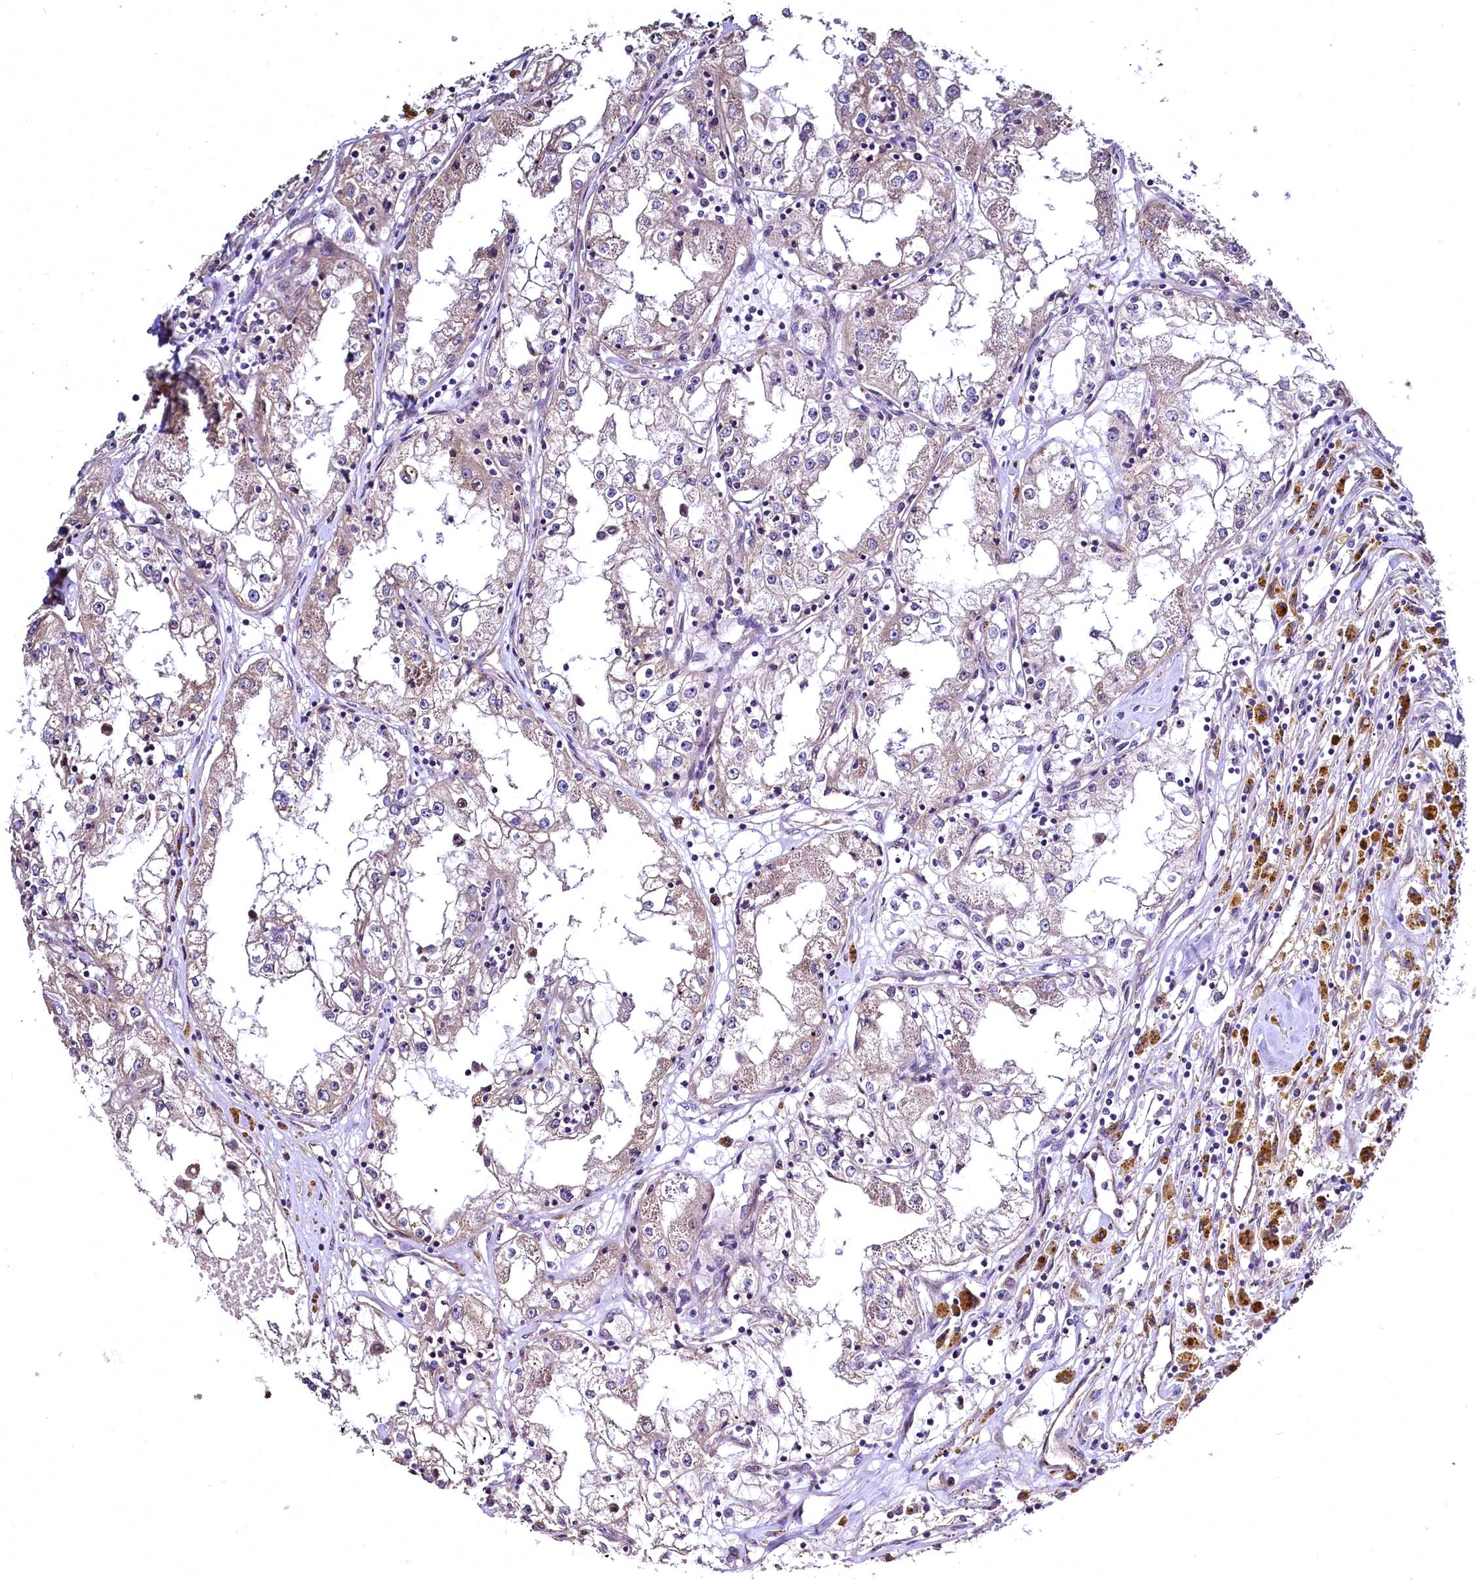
{"staining": {"intensity": "negative", "quantity": "none", "location": "none"}, "tissue": "renal cancer", "cell_type": "Tumor cells", "image_type": "cancer", "snomed": [{"axis": "morphology", "description": "Adenocarcinoma, NOS"}, {"axis": "topography", "description": "Kidney"}], "caption": "A high-resolution histopathology image shows immunohistochemistry staining of renal cancer, which demonstrates no significant positivity in tumor cells.", "gene": "TBCEL", "patient": {"sex": "male", "age": 56}}